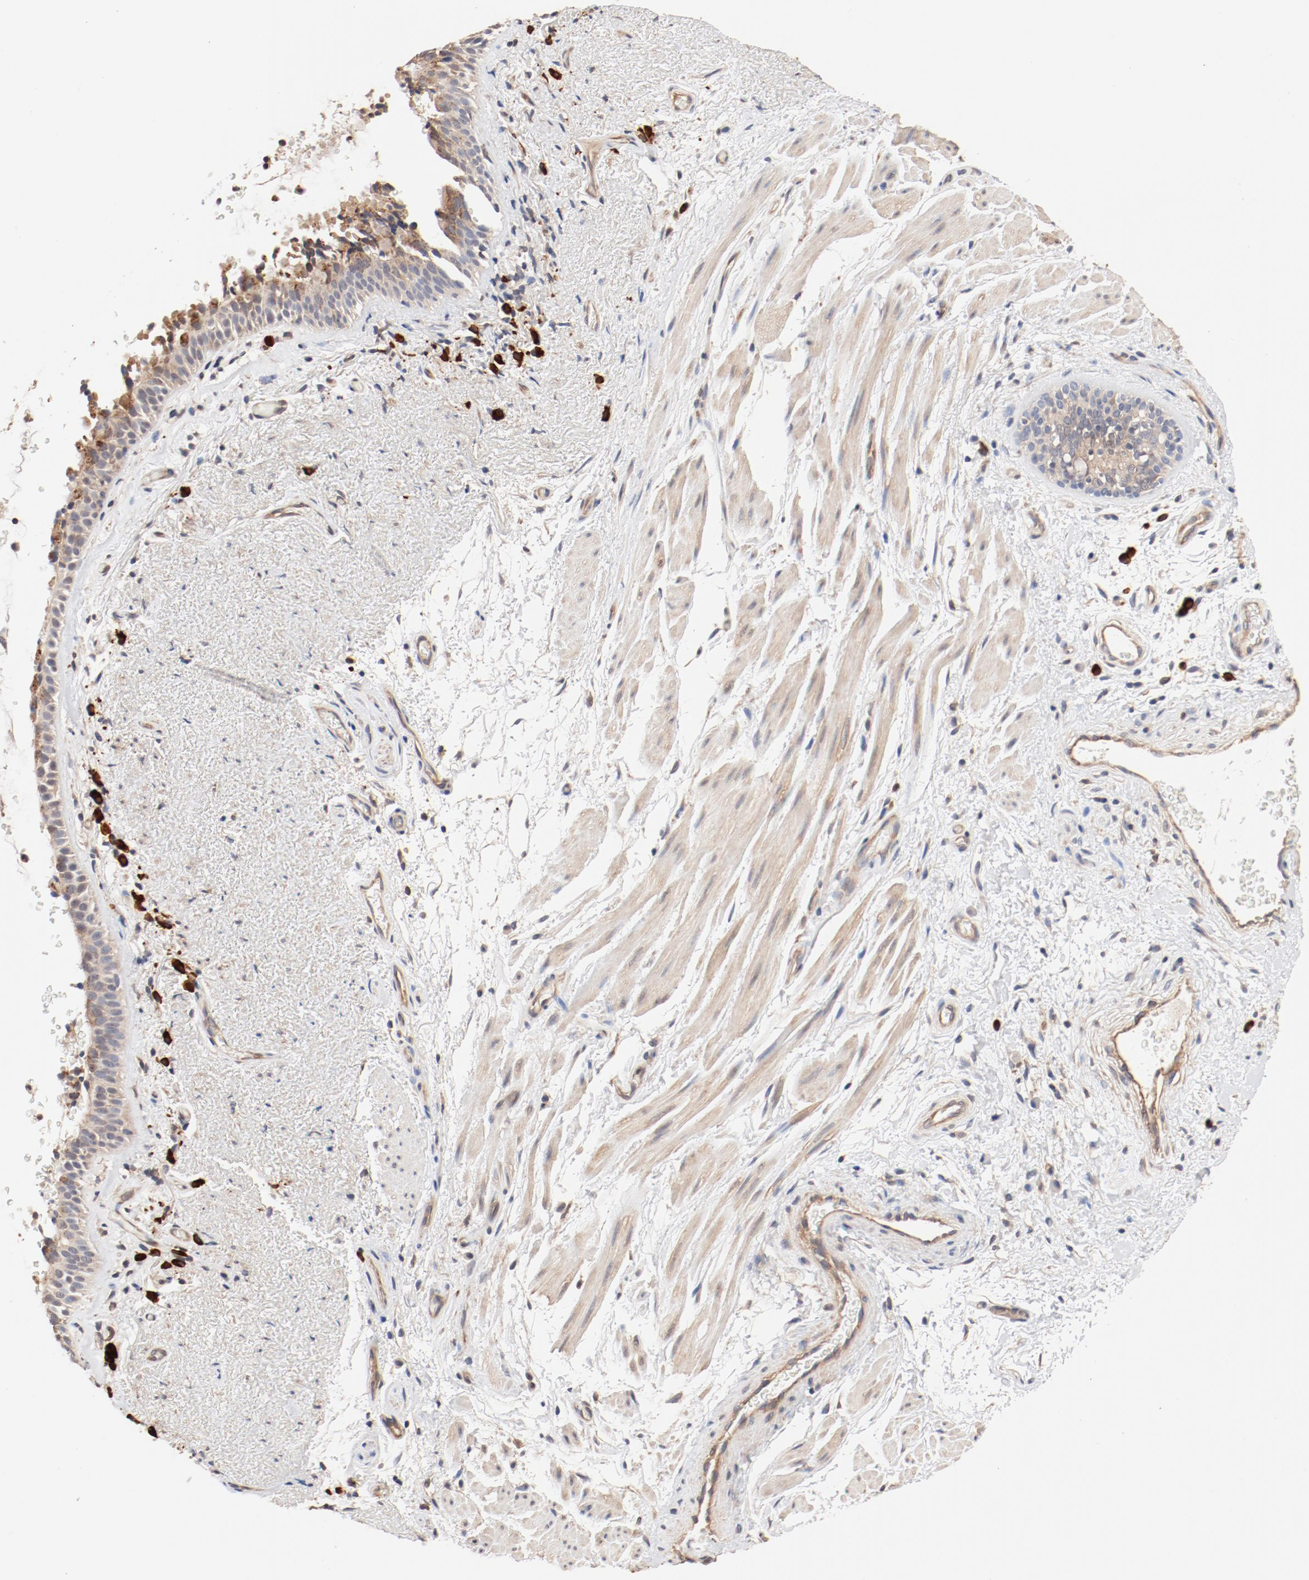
{"staining": {"intensity": "weak", "quantity": "25%-75%", "location": "cytoplasmic/membranous"}, "tissue": "bronchus", "cell_type": "Respiratory epithelial cells", "image_type": "normal", "snomed": [{"axis": "morphology", "description": "Normal tissue, NOS"}, {"axis": "topography", "description": "Bronchus"}], "caption": "IHC photomicrograph of normal bronchus stained for a protein (brown), which shows low levels of weak cytoplasmic/membranous staining in approximately 25%-75% of respiratory epithelial cells.", "gene": "UBE2J1", "patient": {"sex": "female", "age": 54}}